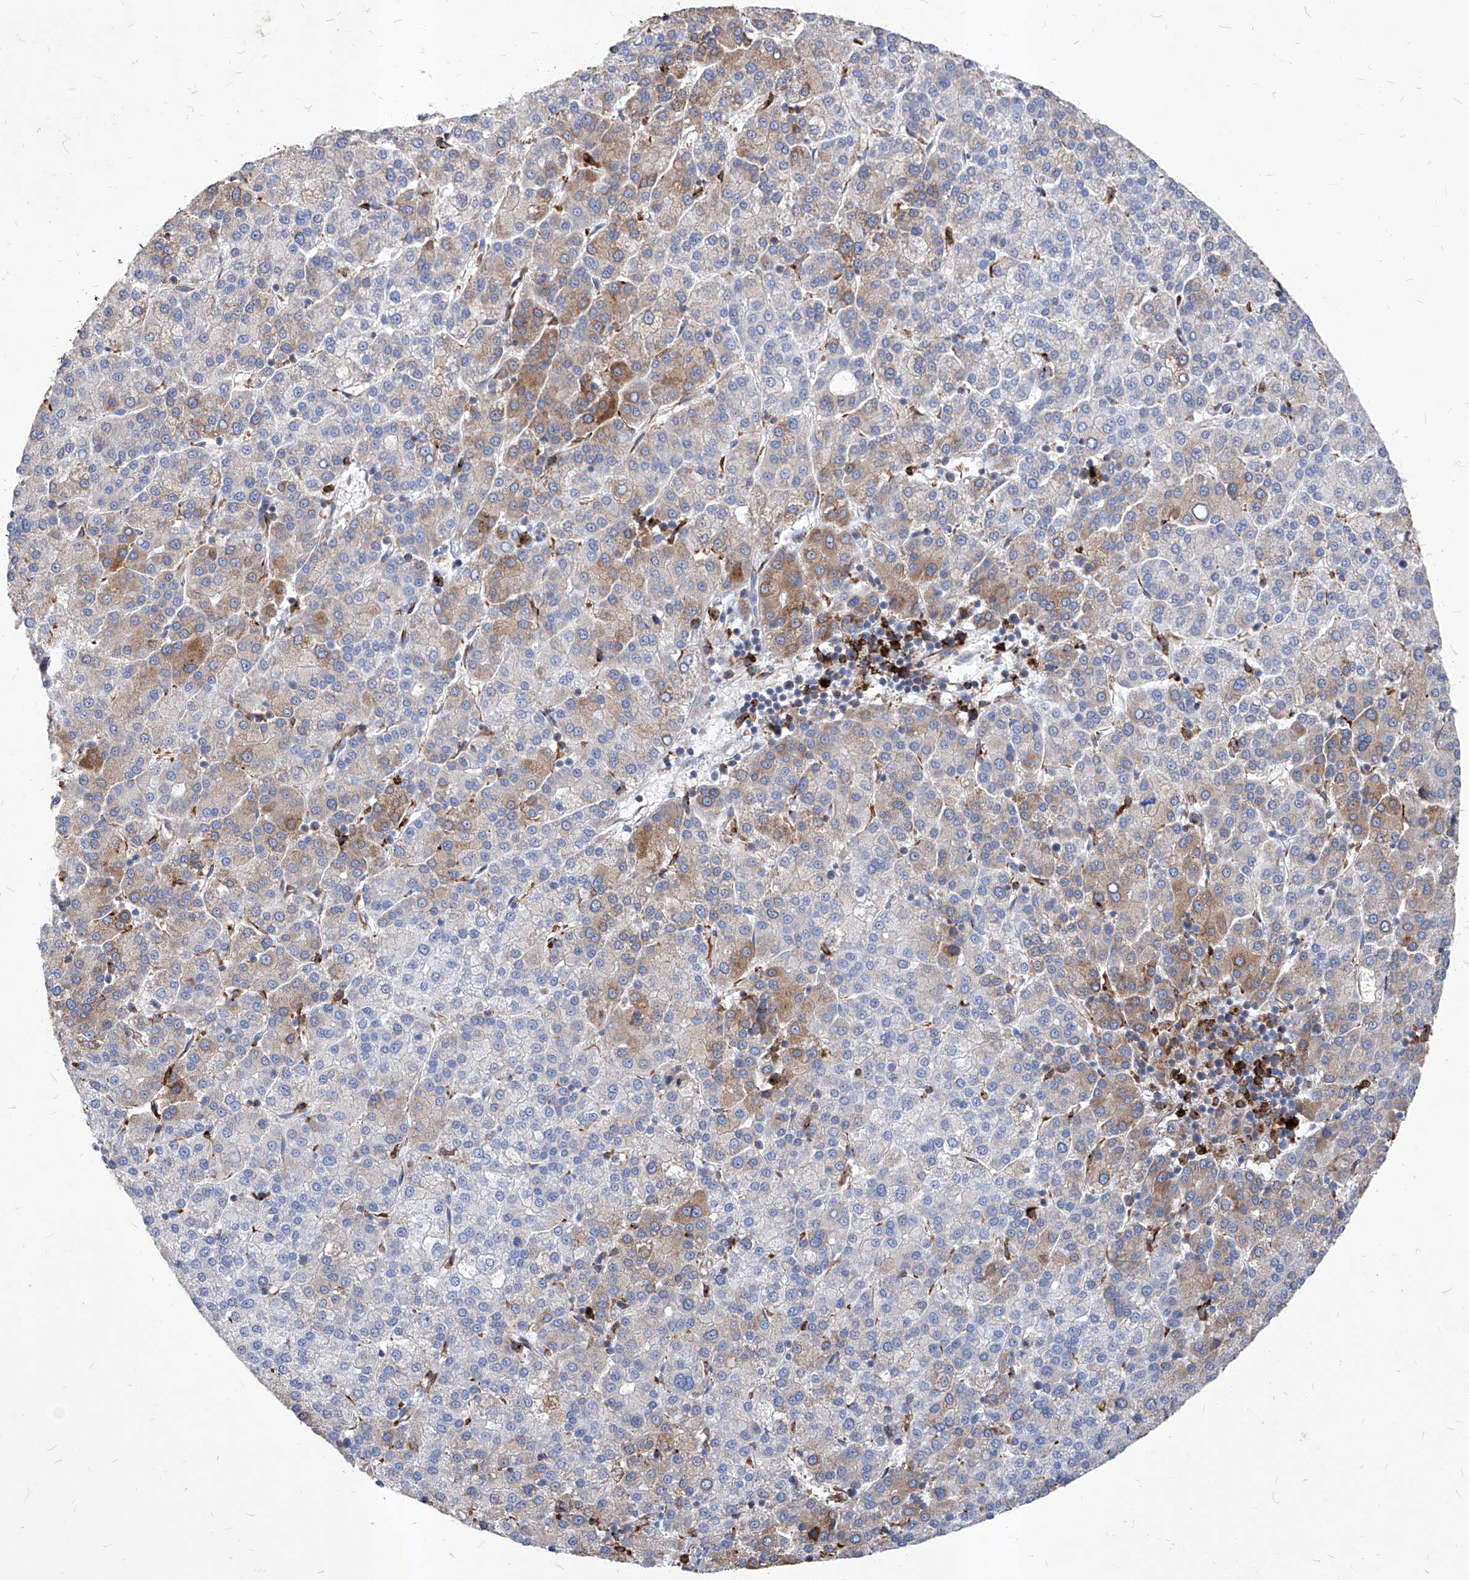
{"staining": {"intensity": "moderate", "quantity": ">75%", "location": "cytoplasmic/membranous"}, "tissue": "liver cancer", "cell_type": "Tumor cells", "image_type": "cancer", "snomed": [{"axis": "morphology", "description": "Carcinoma, Hepatocellular, NOS"}, {"axis": "topography", "description": "Liver"}], "caption": "Immunohistochemistry staining of liver cancer, which shows medium levels of moderate cytoplasmic/membranous positivity in about >75% of tumor cells indicating moderate cytoplasmic/membranous protein expression. The staining was performed using DAB (brown) for protein detection and nuclei were counterstained in hematoxylin (blue).", "gene": "UBOX5", "patient": {"sex": "female", "age": 58}}